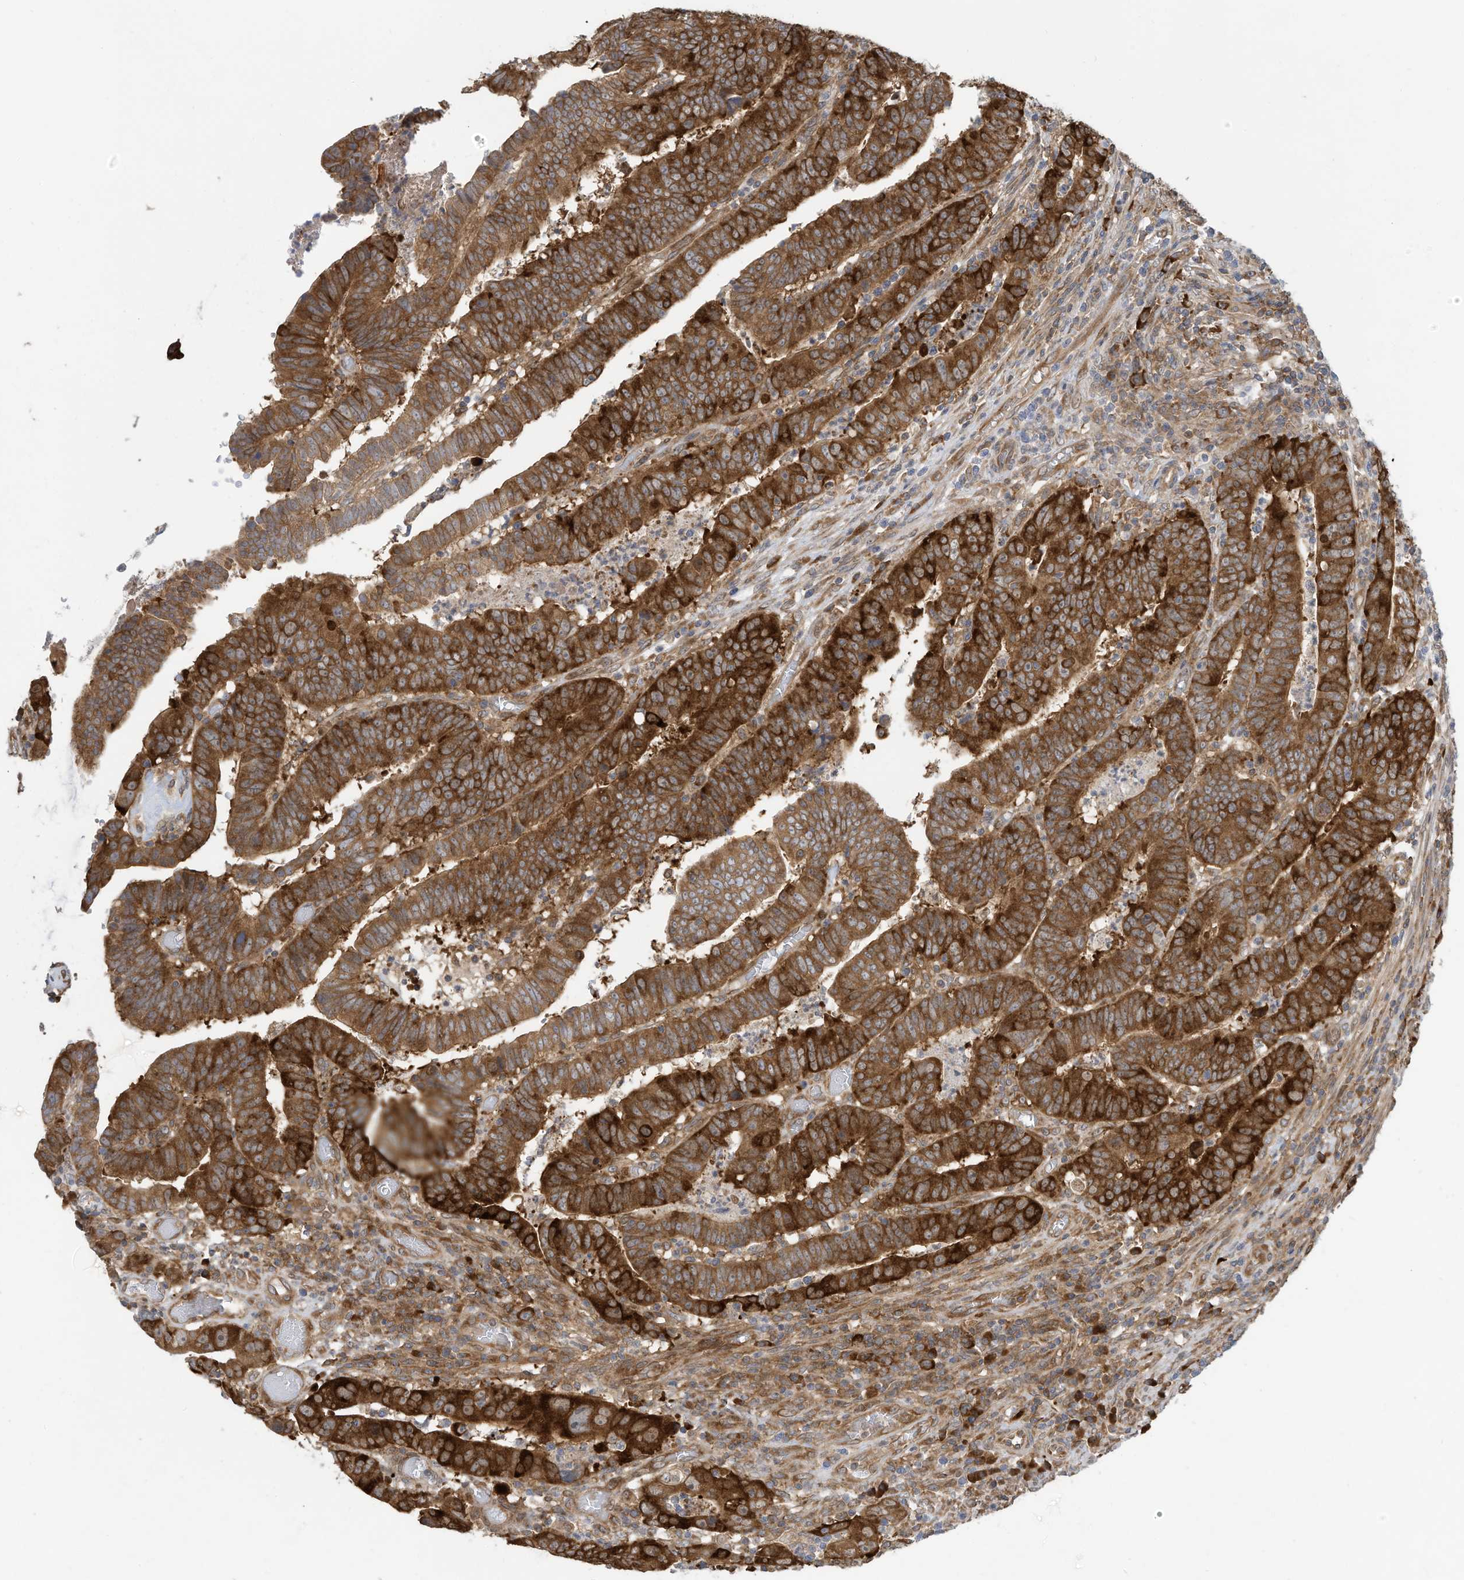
{"staining": {"intensity": "strong", "quantity": ">75%", "location": "cytoplasmic/membranous"}, "tissue": "colorectal cancer", "cell_type": "Tumor cells", "image_type": "cancer", "snomed": [{"axis": "morphology", "description": "Normal tissue, NOS"}, {"axis": "morphology", "description": "Adenocarcinoma, NOS"}, {"axis": "topography", "description": "Rectum"}], "caption": "Colorectal adenocarcinoma was stained to show a protein in brown. There is high levels of strong cytoplasmic/membranous positivity in about >75% of tumor cells. (DAB (3,3'-diaminobenzidine) IHC, brown staining for protein, blue staining for nuclei).", "gene": "USE1", "patient": {"sex": "female", "age": 65}}